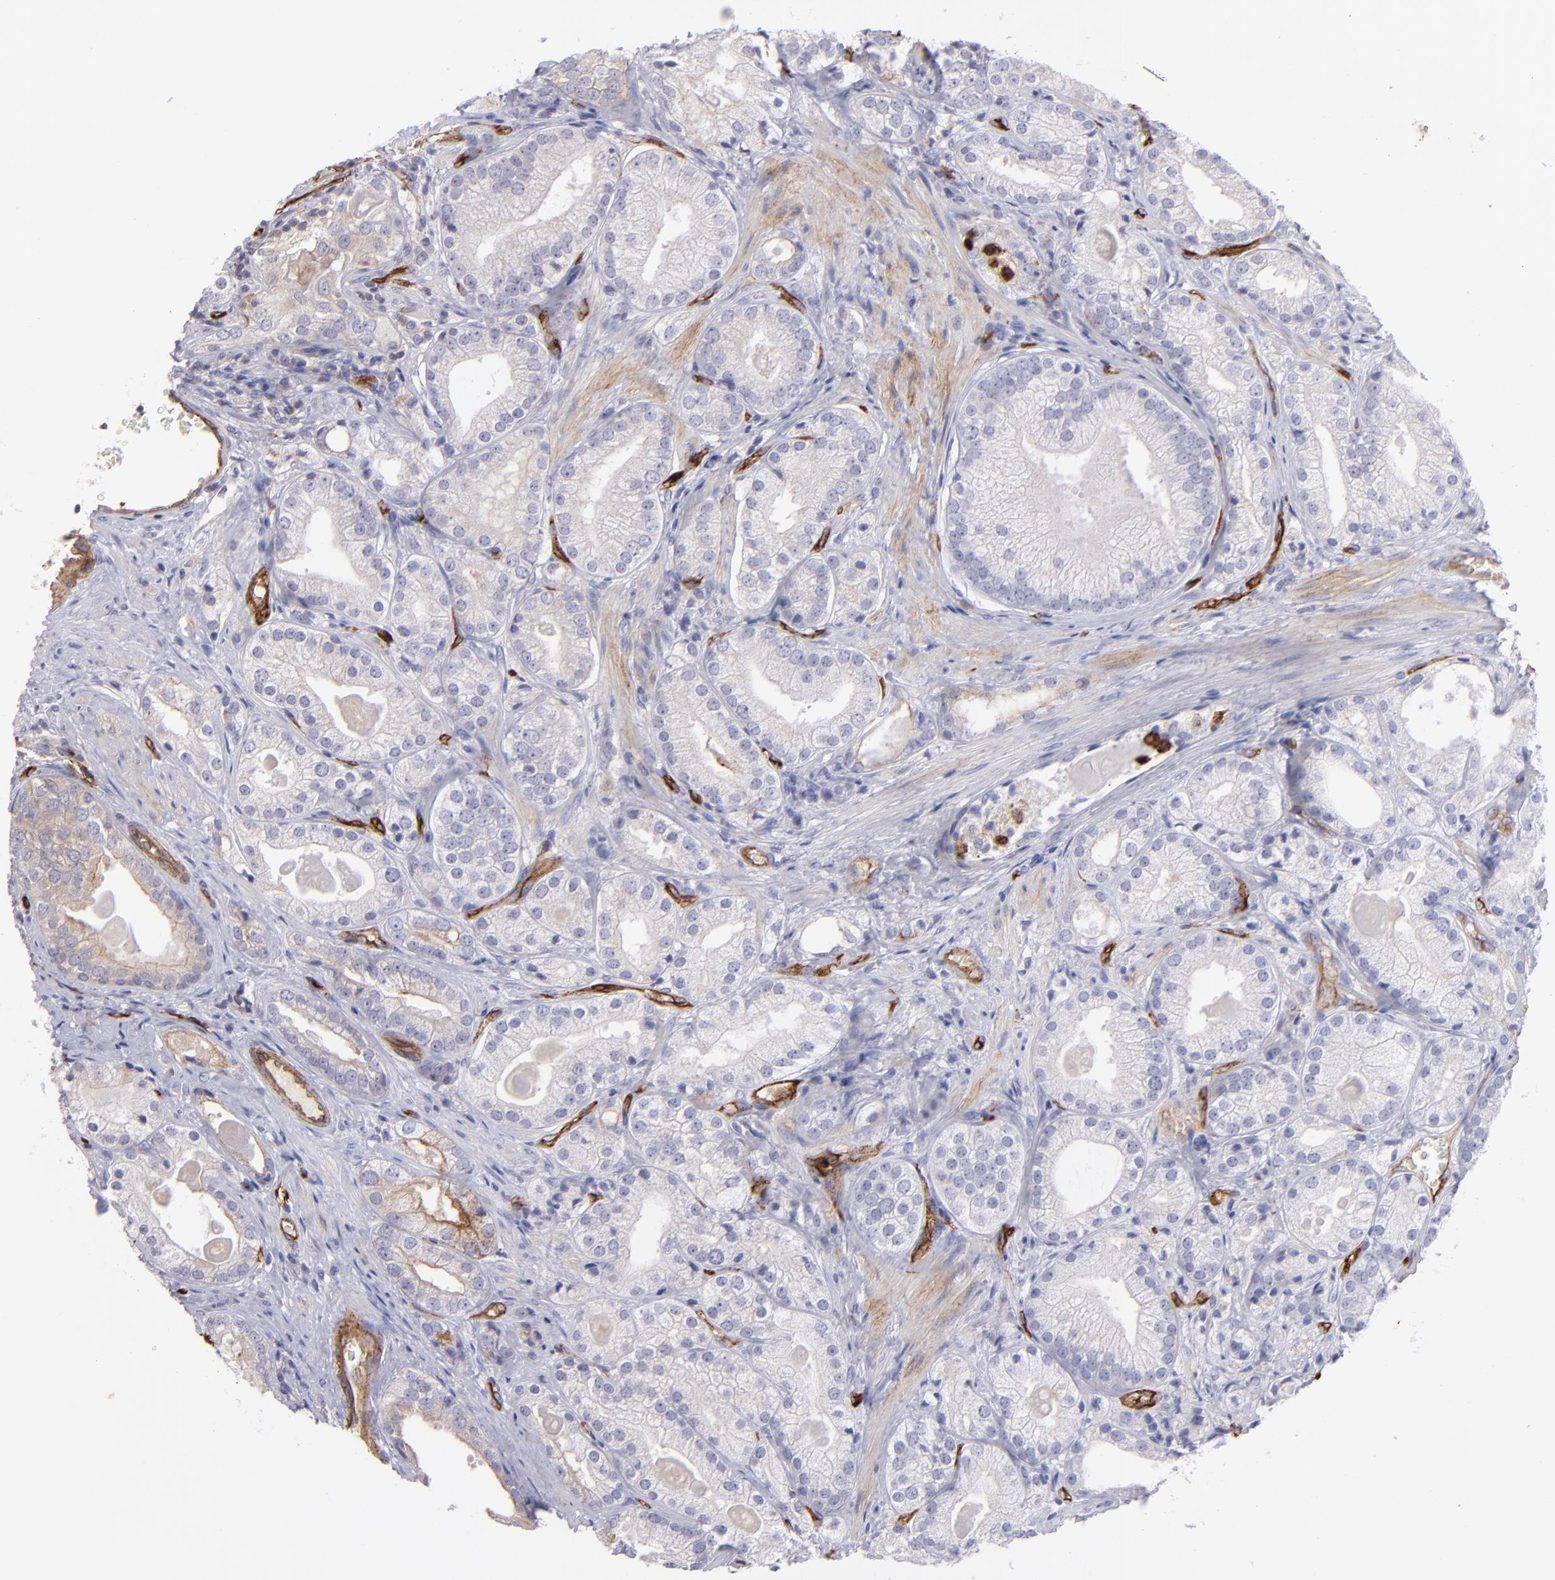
{"staining": {"intensity": "negative", "quantity": "none", "location": "none"}, "tissue": "prostate cancer", "cell_type": "Tumor cells", "image_type": "cancer", "snomed": [{"axis": "morphology", "description": "Adenocarcinoma, Low grade"}, {"axis": "topography", "description": "Prostate"}], "caption": "Tumor cells show no significant protein positivity in prostate low-grade adenocarcinoma. (DAB (3,3'-diaminobenzidine) immunohistochemistry (IHC) with hematoxylin counter stain).", "gene": "DYSF", "patient": {"sex": "male", "age": 69}}